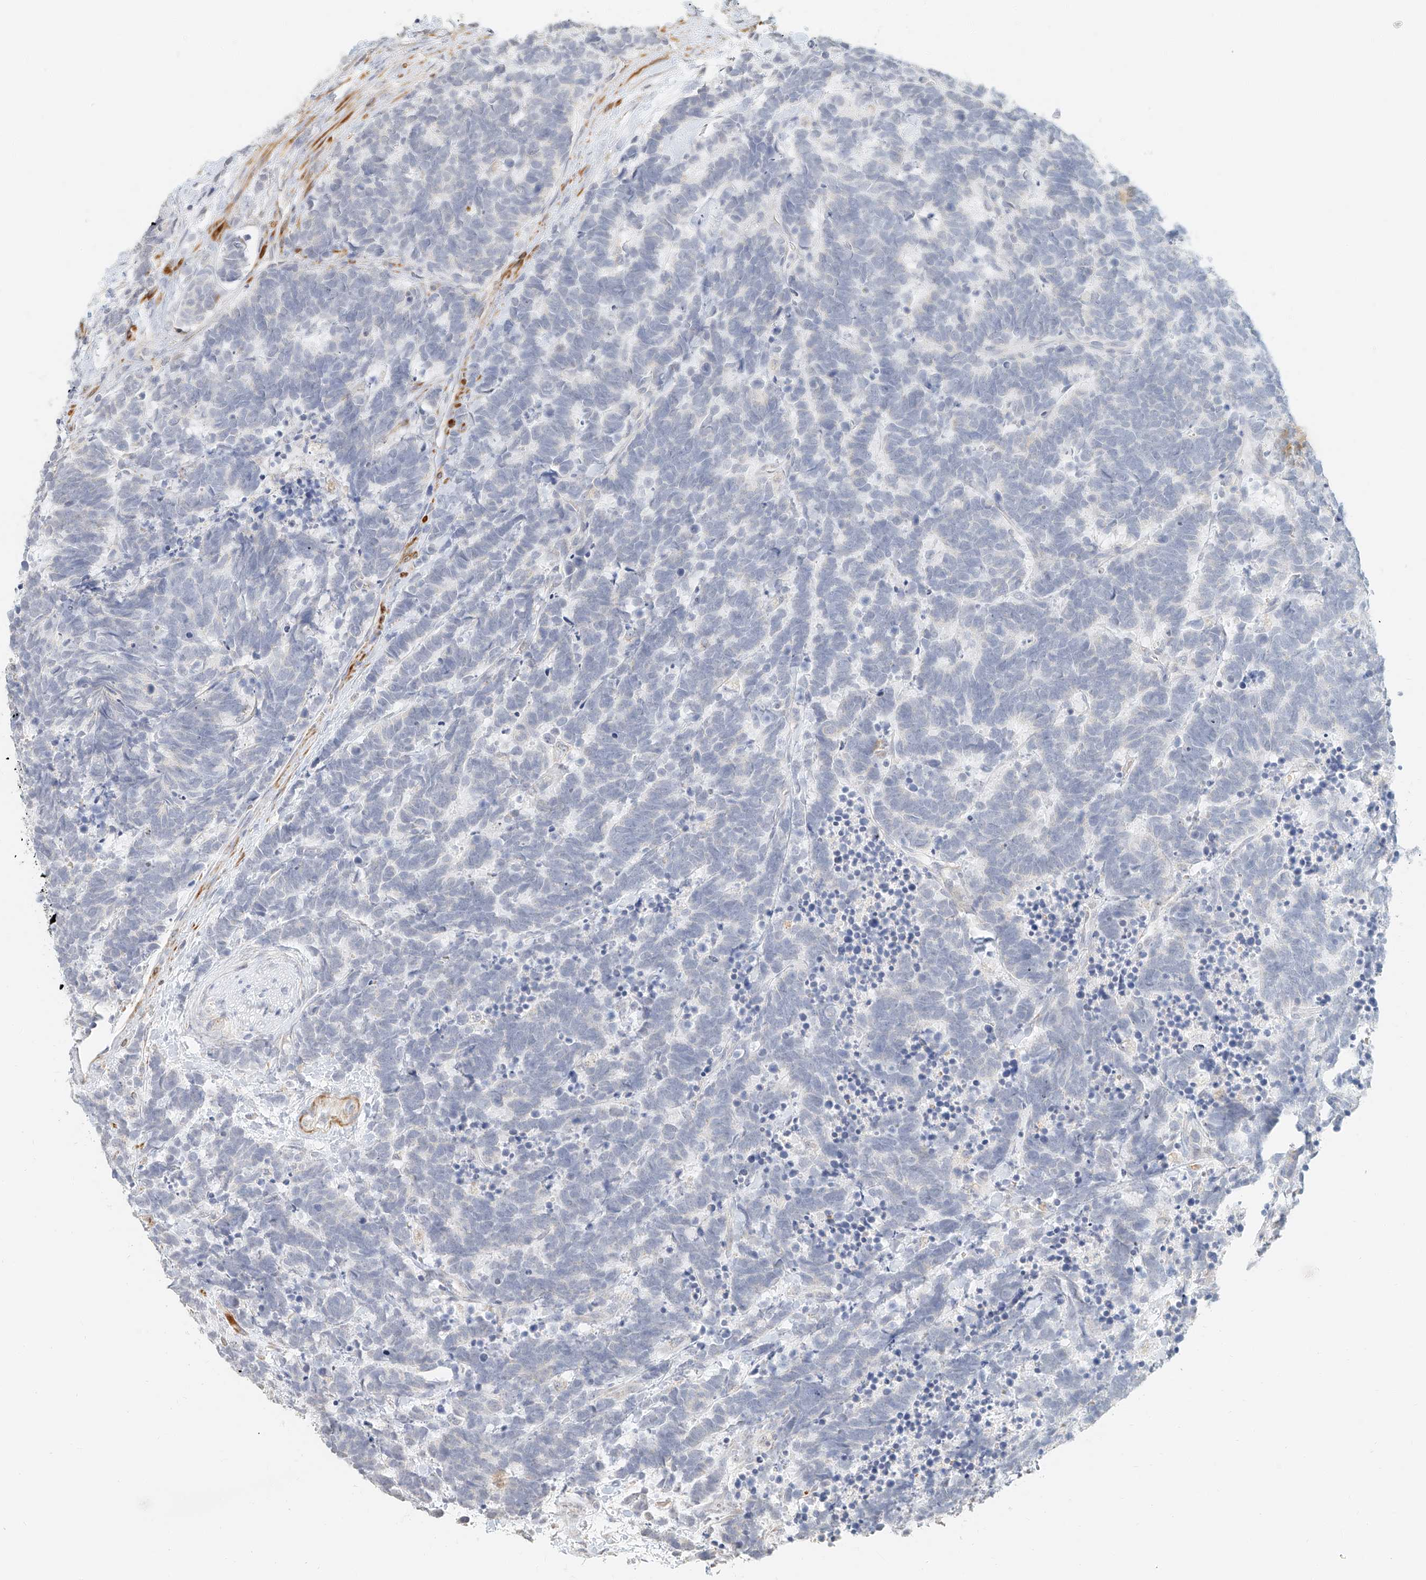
{"staining": {"intensity": "negative", "quantity": "none", "location": "none"}, "tissue": "carcinoid", "cell_type": "Tumor cells", "image_type": "cancer", "snomed": [{"axis": "morphology", "description": "Carcinoma, NOS"}, {"axis": "morphology", "description": "Carcinoid, malignant, NOS"}, {"axis": "topography", "description": "Urinary bladder"}], "caption": "IHC micrograph of human carcinoid stained for a protein (brown), which demonstrates no expression in tumor cells.", "gene": "CXorf58", "patient": {"sex": "male", "age": 57}}